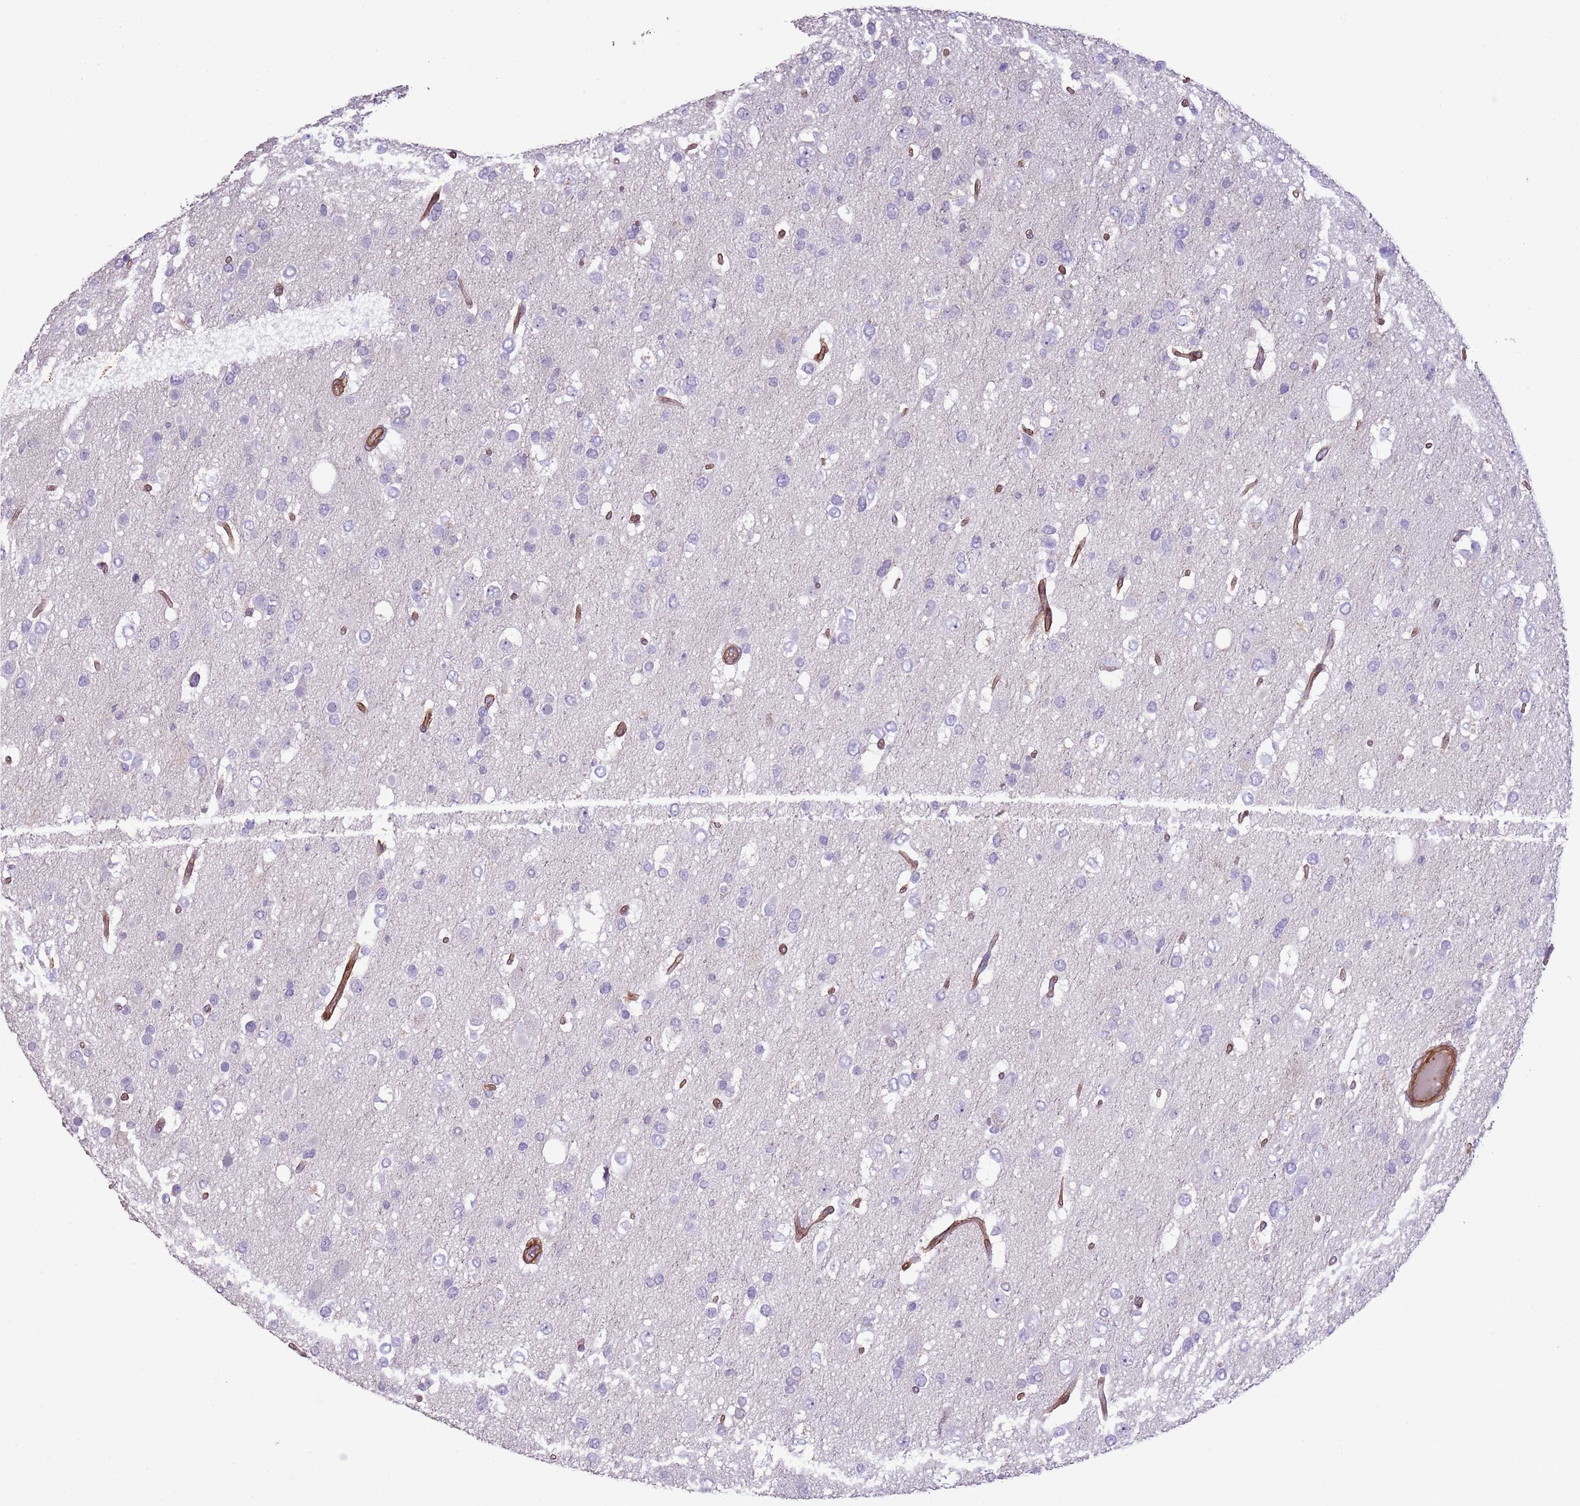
{"staining": {"intensity": "negative", "quantity": "none", "location": "none"}, "tissue": "glioma", "cell_type": "Tumor cells", "image_type": "cancer", "snomed": [{"axis": "morphology", "description": "Glioma, malignant, High grade"}, {"axis": "topography", "description": "Brain"}], "caption": "IHC photomicrograph of neoplastic tissue: glioma stained with DAB (3,3'-diaminobenzidine) reveals no significant protein positivity in tumor cells.", "gene": "TINAGL1", "patient": {"sex": "male", "age": 53}}